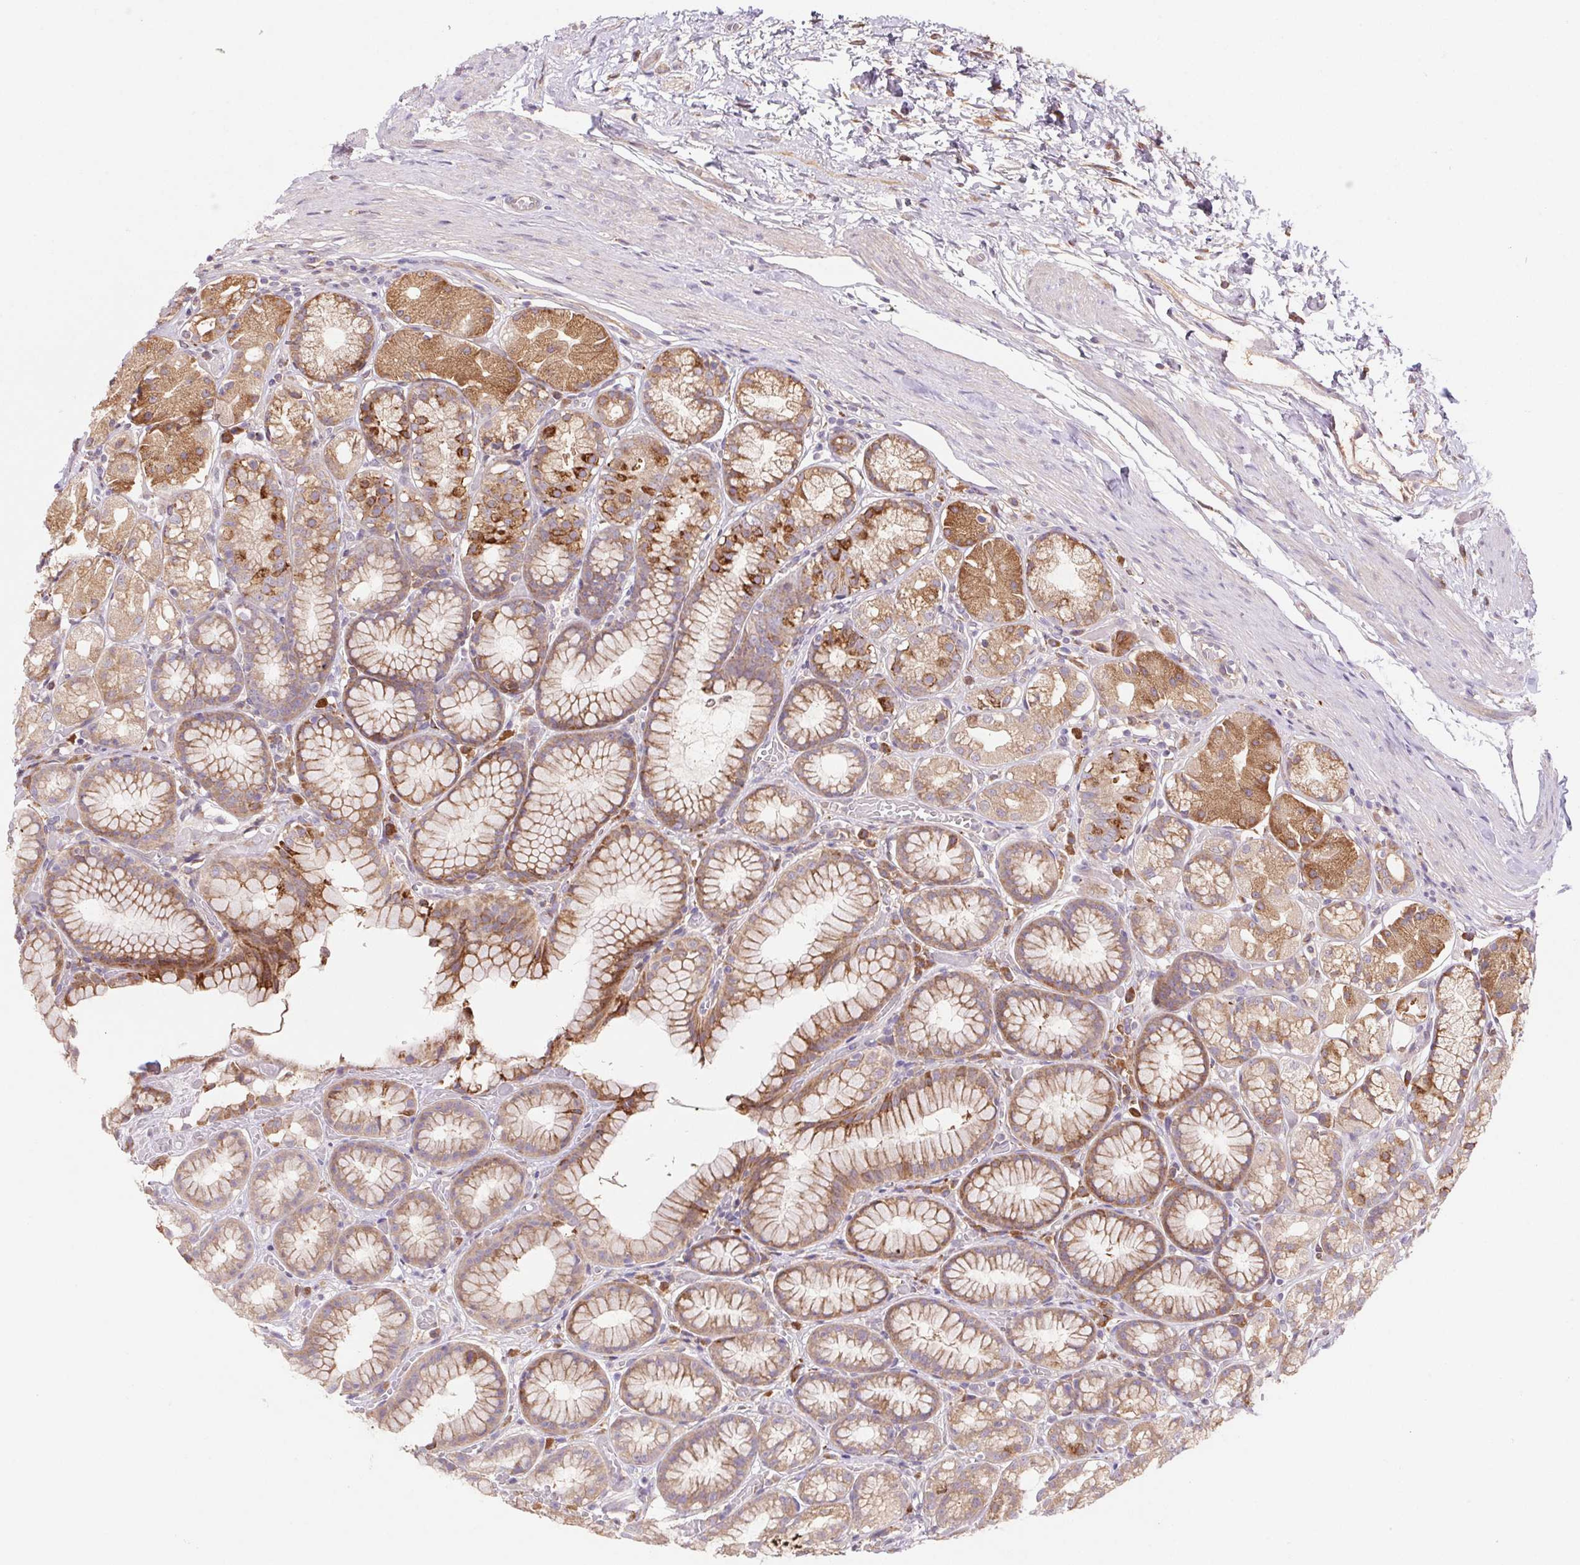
{"staining": {"intensity": "strong", "quantity": "25%-75%", "location": "cytoplasmic/membranous"}, "tissue": "stomach", "cell_type": "Glandular cells", "image_type": "normal", "snomed": [{"axis": "morphology", "description": "Normal tissue, NOS"}, {"axis": "topography", "description": "Stomach"}], "caption": "About 25%-75% of glandular cells in benign human stomach exhibit strong cytoplasmic/membranous protein staining as visualized by brown immunohistochemical staining.", "gene": "KLHL20", "patient": {"sex": "male", "age": 70}}